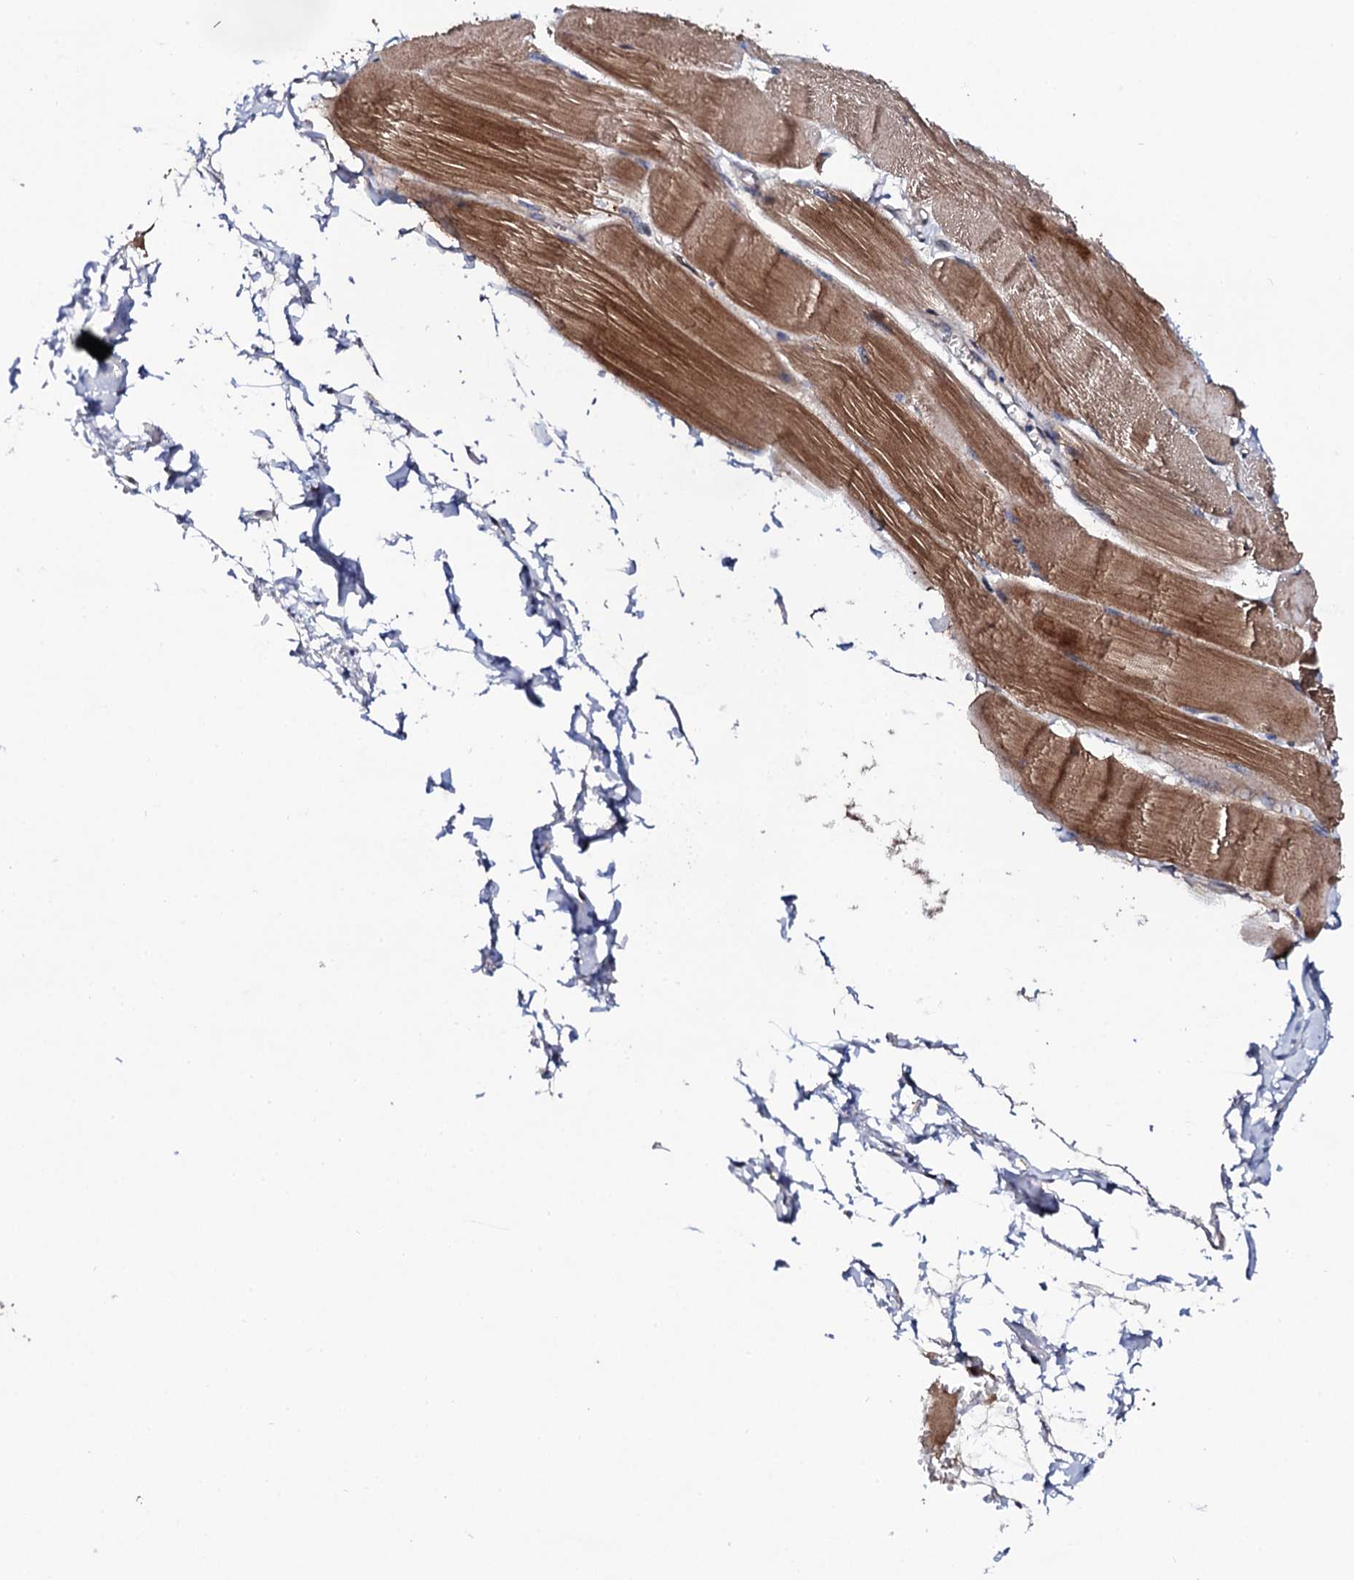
{"staining": {"intensity": "strong", "quantity": "25%-75%", "location": "cytoplasmic/membranous"}, "tissue": "skeletal muscle", "cell_type": "Myocytes", "image_type": "normal", "snomed": [{"axis": "morphology", "description": "Normal tissue, NOS"}, {"axis": "morphology", "description": "Basal cell carcinoma"}, {"axis": "topography", "description": "Skeletal muscle"}], "caption": "A brown stain highlights strong cytoplasmic/membranous positivity of a protein in myocytes of benign skeletal muscle.", "gene": "IP6K1", "patient": {"sex": "female", "age": 64}}